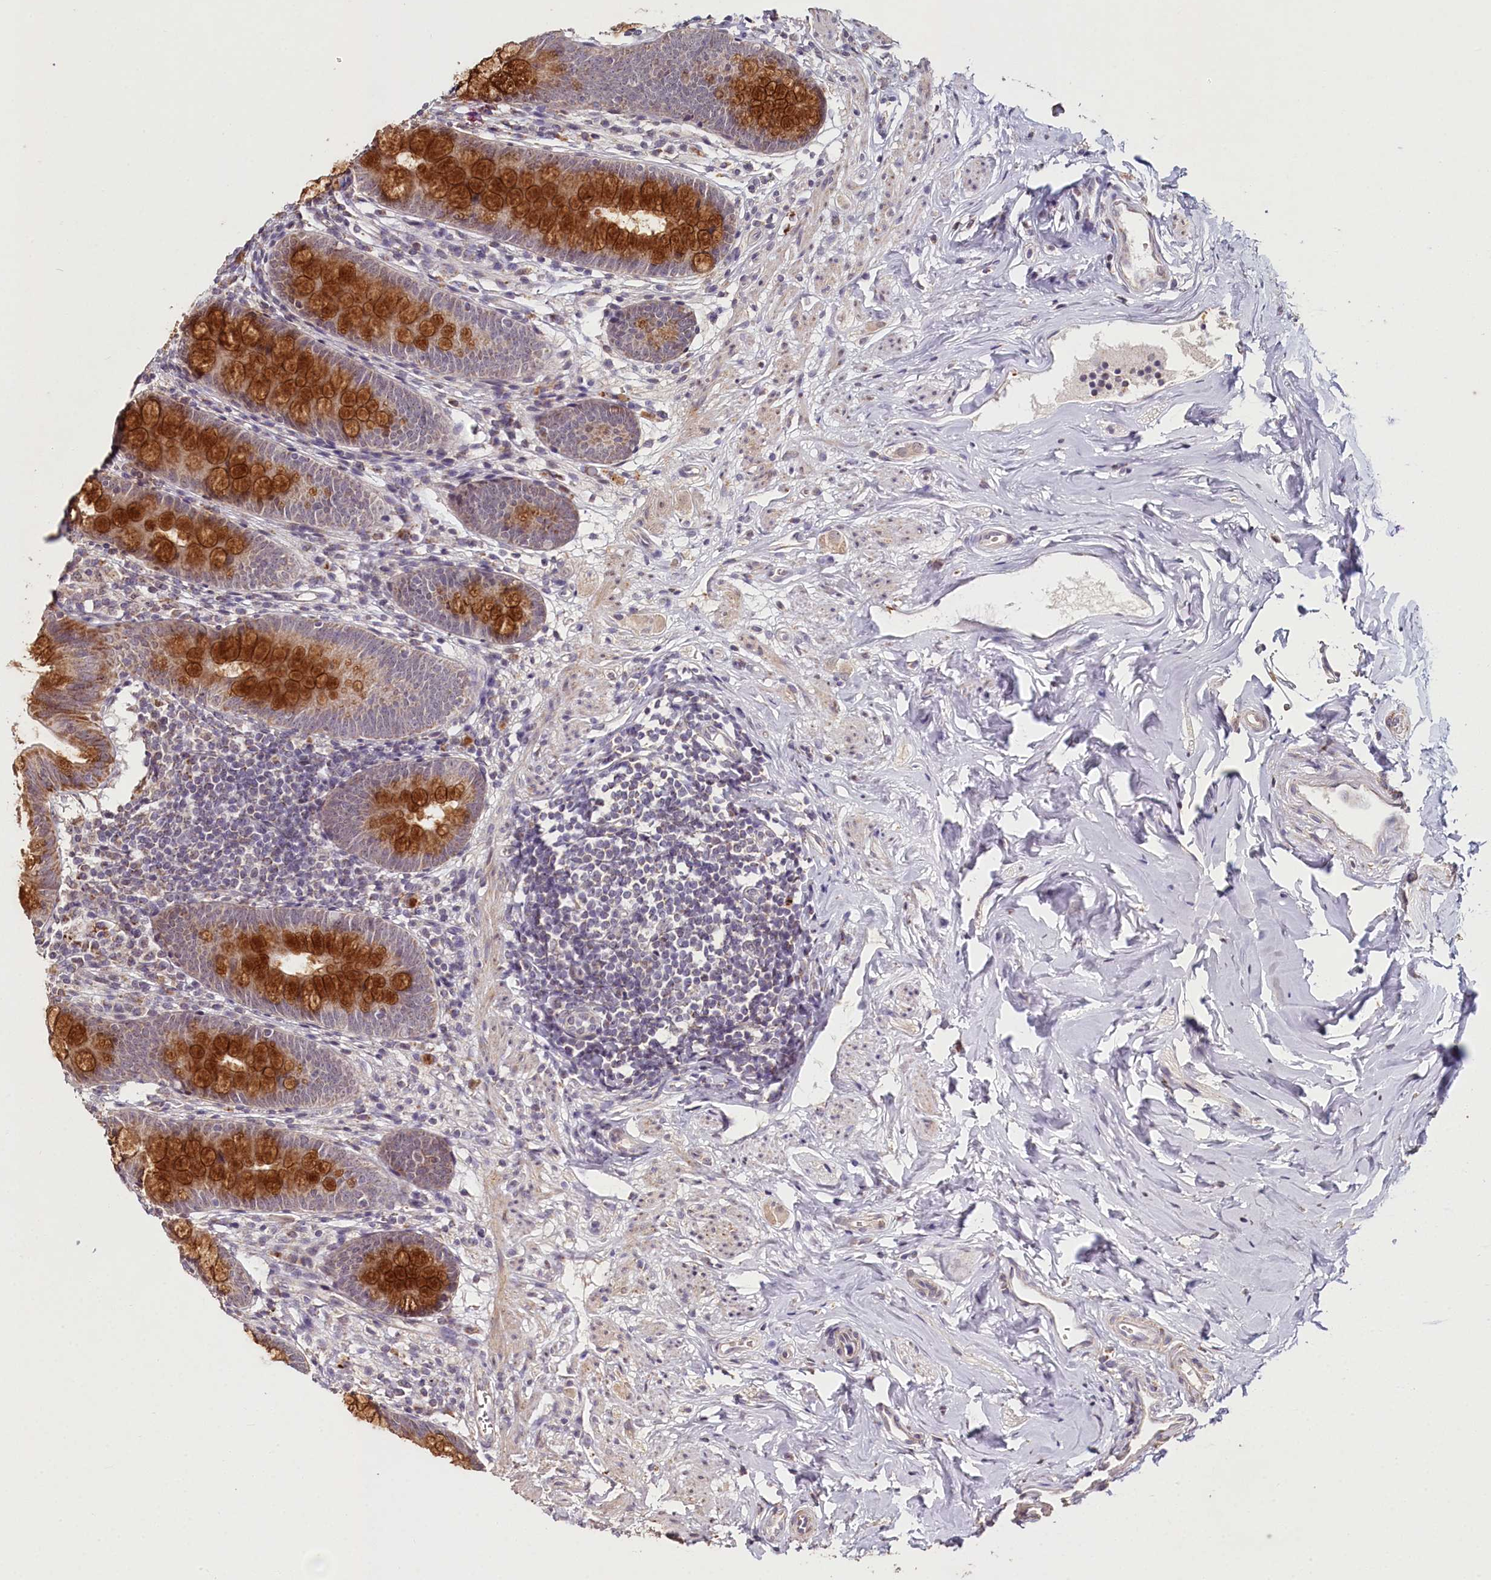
{"staining": {"intensity": "strong", "quantity": "25%-75%", "location": "cytoplasmic/membranous"}, "tissue": "appendix", "cell_type": "Glandular cells", "image_type": "normal", "snomed": [{"axis": "morphology", "description": "Normal tissue, NOS"}, {"axis": "topography", "description": "Appendix"}], "caption": "Glandular cells exhibit high levels of strong cytoplasmic/membranous staining in about 25%-75% of cells in normal human appendix.", "gene": "PDE6D", "patient": {"sex": "female", "age": 51}}